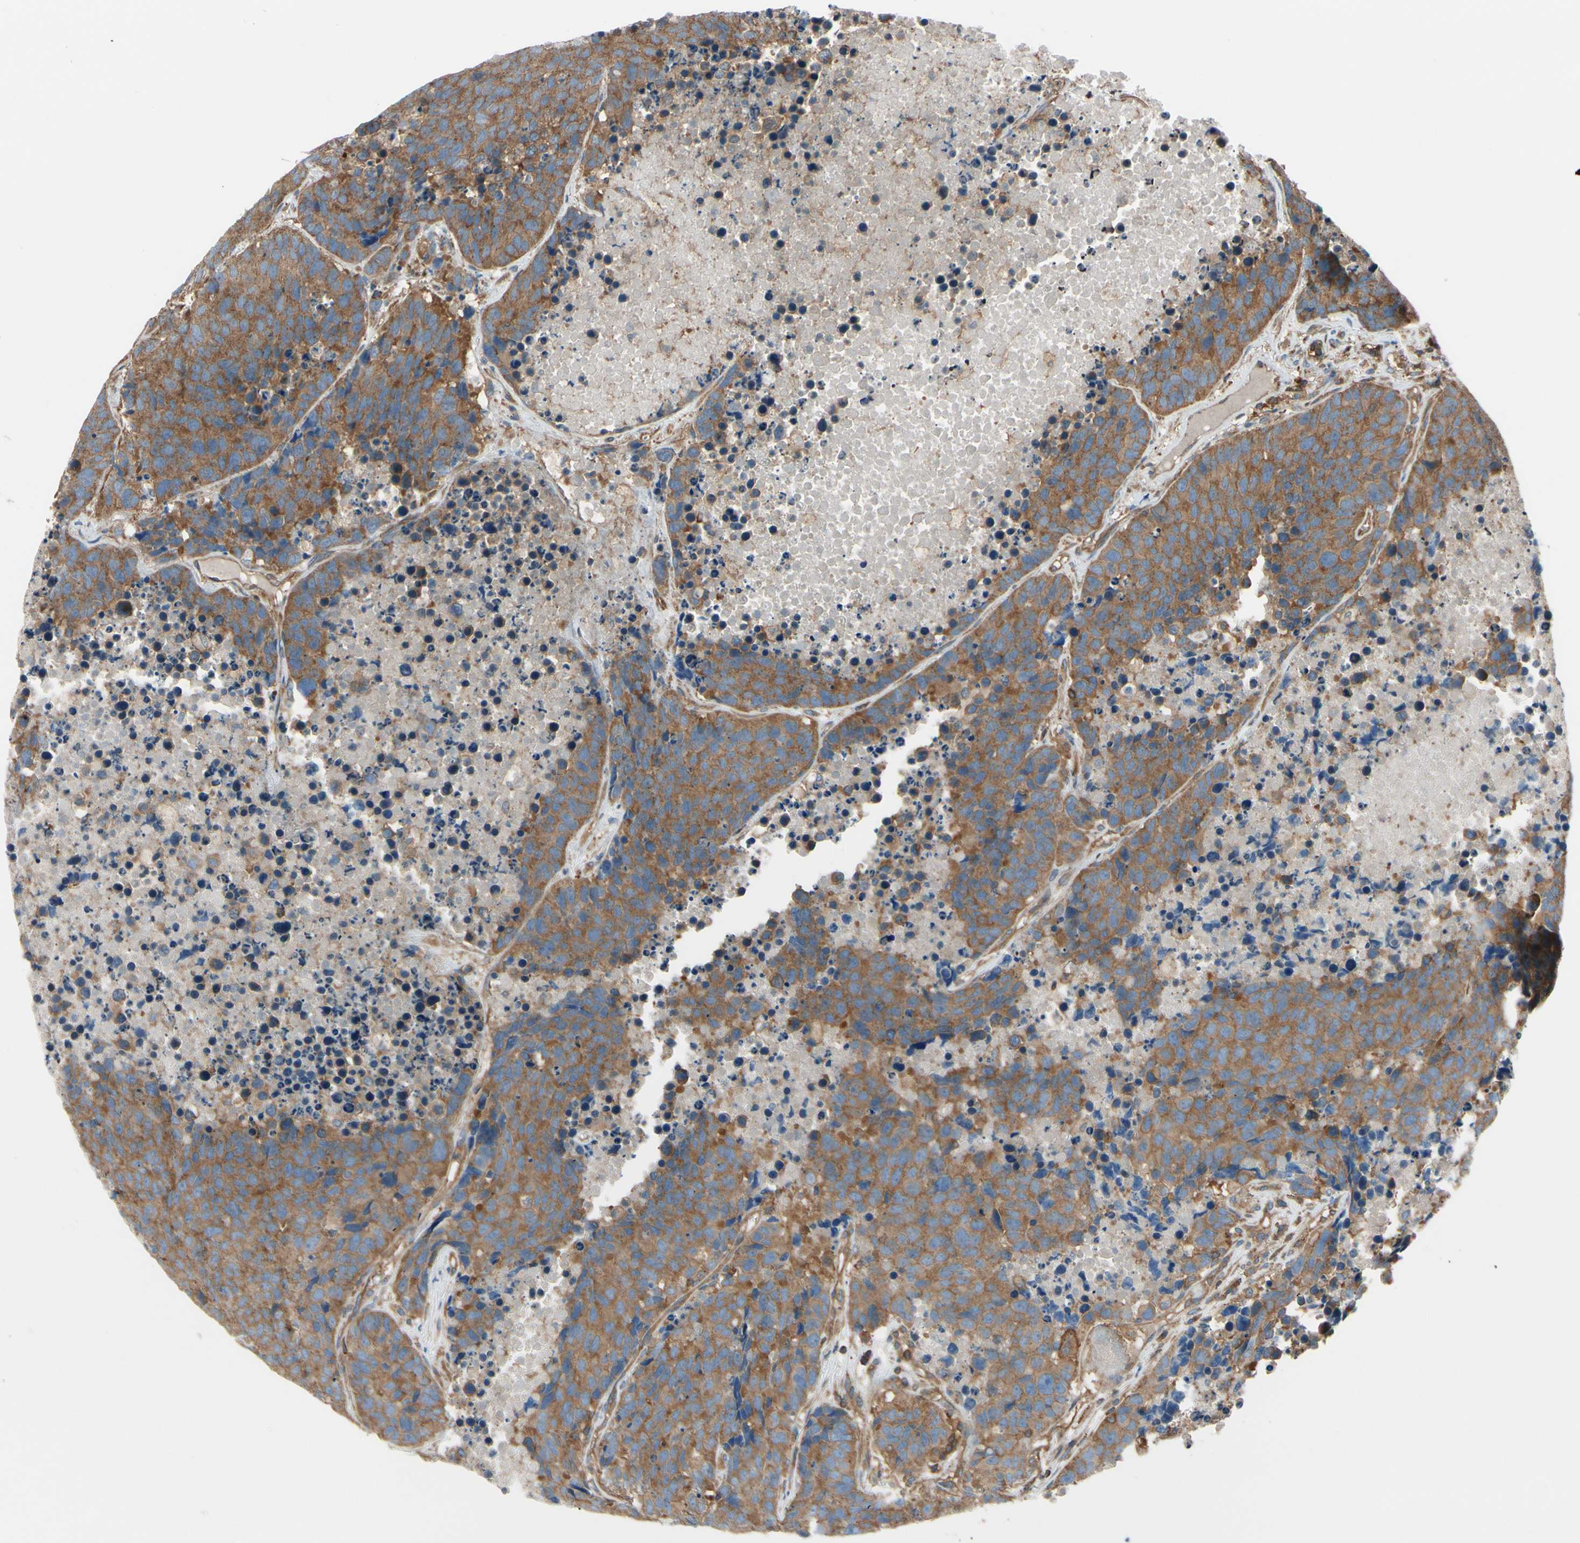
{"staining": {"intensity": "moderate", "quantity": ">75%", "location": "cytoplasmic/membranous"}, "tissue": "carcinoid", "cell_type": "Tumor cells", "image_type": "cancer", "snomed": [{"axis": "morphology", "description": "Carcinoid, malignant, NOS"}, {"axis": "topography", "description": "Lung"}], "caption": "This histopathology image displays immunohistochemistry (IHC) staining of carcinoid, with medium moderate cytoplasmic/membranous staining in about >75% of tumor cells.", "gene": "EPS15", "patient": {"sex": "male", "age": 60}}